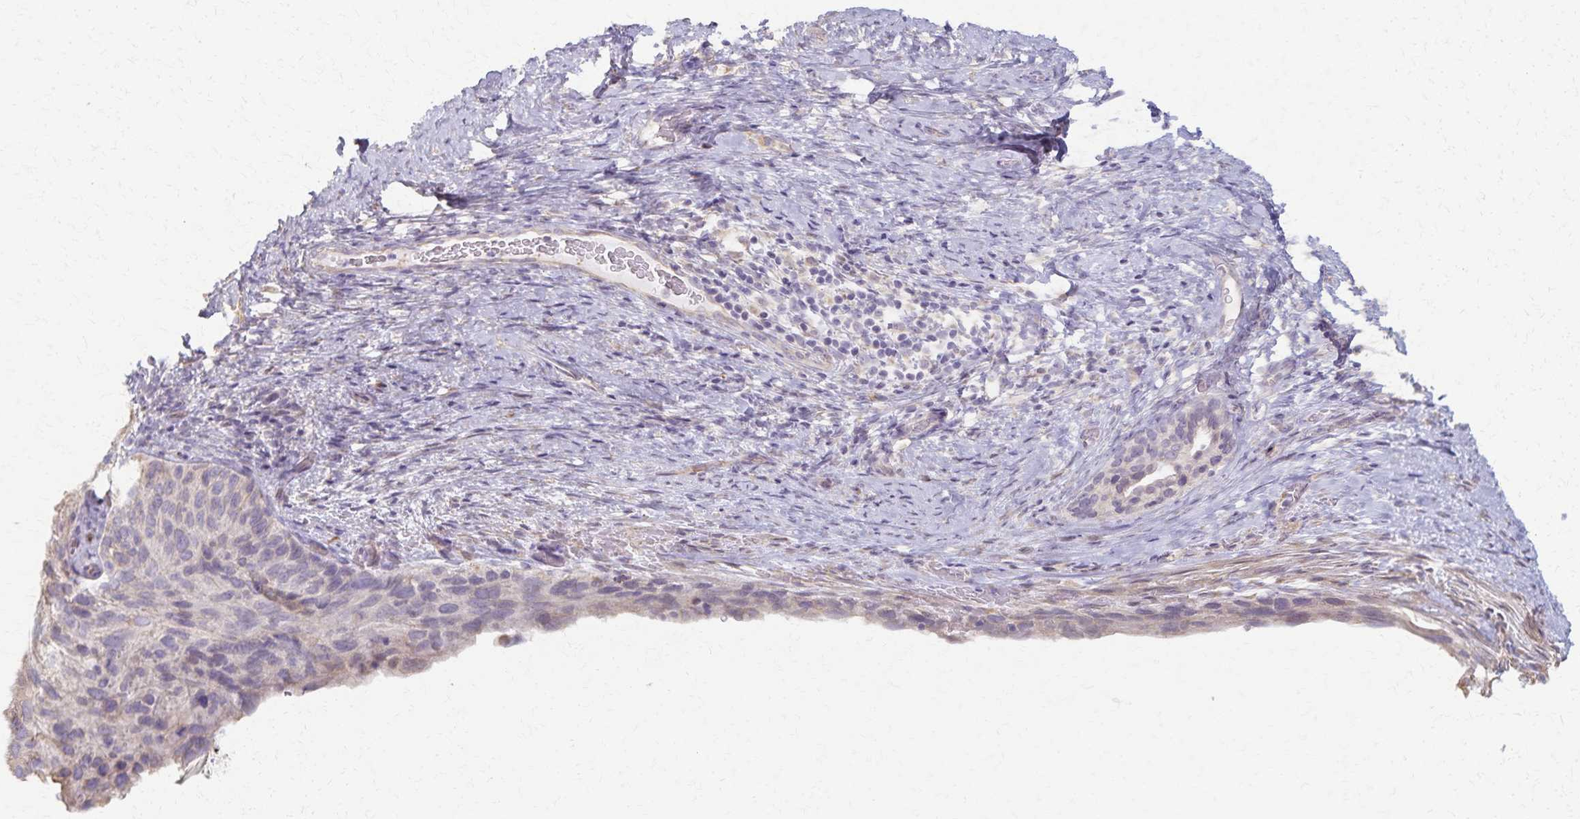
{"staining": {"intensity": "negative", "quantity": "none", "location": "none"}, "tissue": "cervical cancer", "cell_type": "Tumor cells", "image_type": "cancer", "snomed": [{"axis": "morphology", "description": "Squamous cell carcinoma, NOS"}, {"axis": "topography", "description": "Cervix"}], "caption": "Immunohistochemistry photomicrograph of neoplastic tissue: human cervical cancer (squamous cell carcinoma) stained with DAB (3,3'-diaminobenzidine) reveals no significant protein positivity in tumor cells.", "gene": "KISS1", "patient": {"sex": "female", "age": 80}}